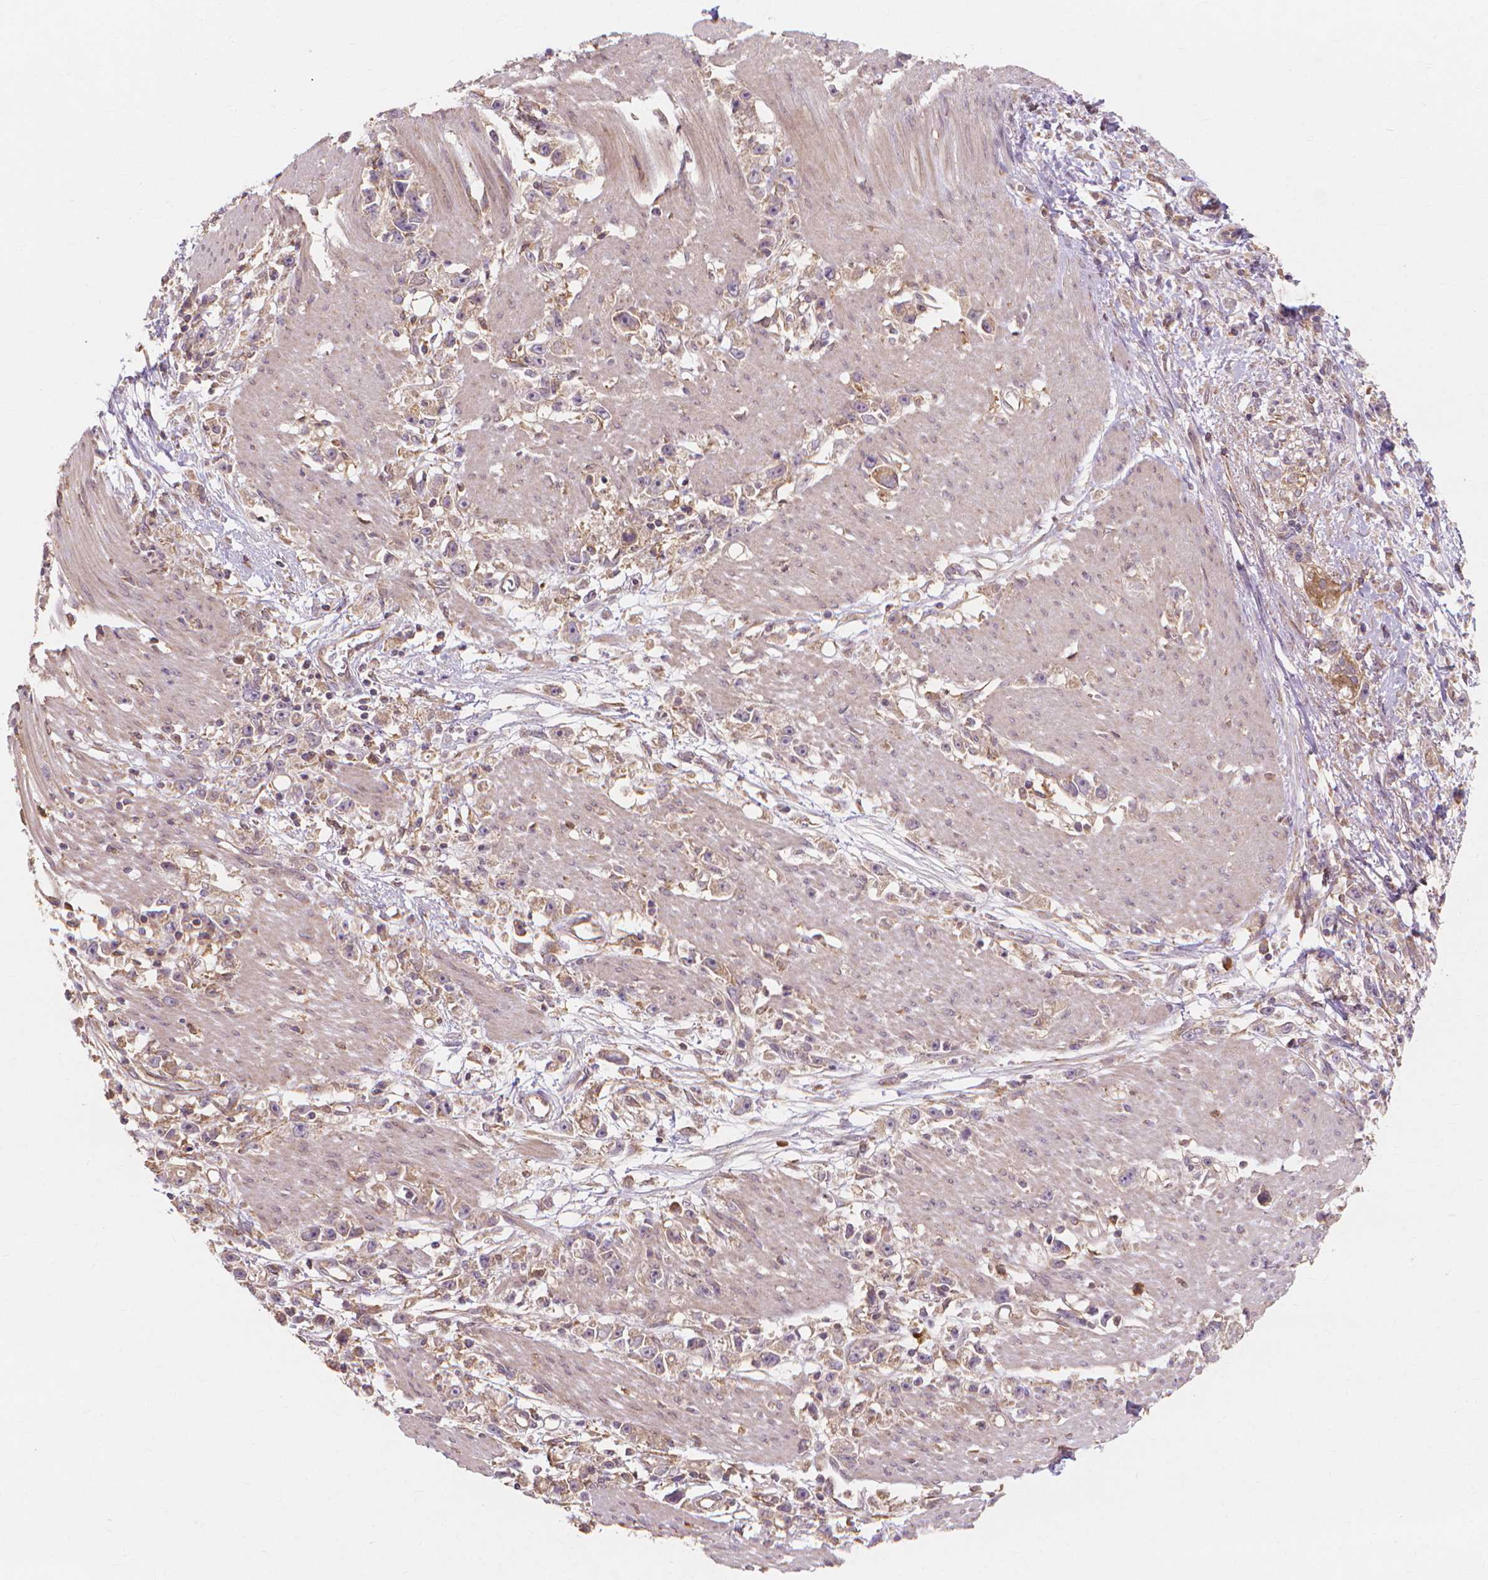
{"staining": {"intensity": "moderate", "quantity": ">75%", "location": "cytoplasmic/membranous"}, "tissue": "stomach cancer", "cell_type": "Tumor cells", "image_type": "cancer", "snomed": [{"axis": "morphology", "description": "Adenocarcinoma, NOS"}, {"axis": "topography", "description": "Stomach"}], "caption": "Immunohistochemical staining of human stomach adenocarcinoma displays moderate cytoplasmic/membranous protein positivity in about >75% of tumor cells.", "gene": "TAB2", "patient": {"sex": "female", "age": 59}}